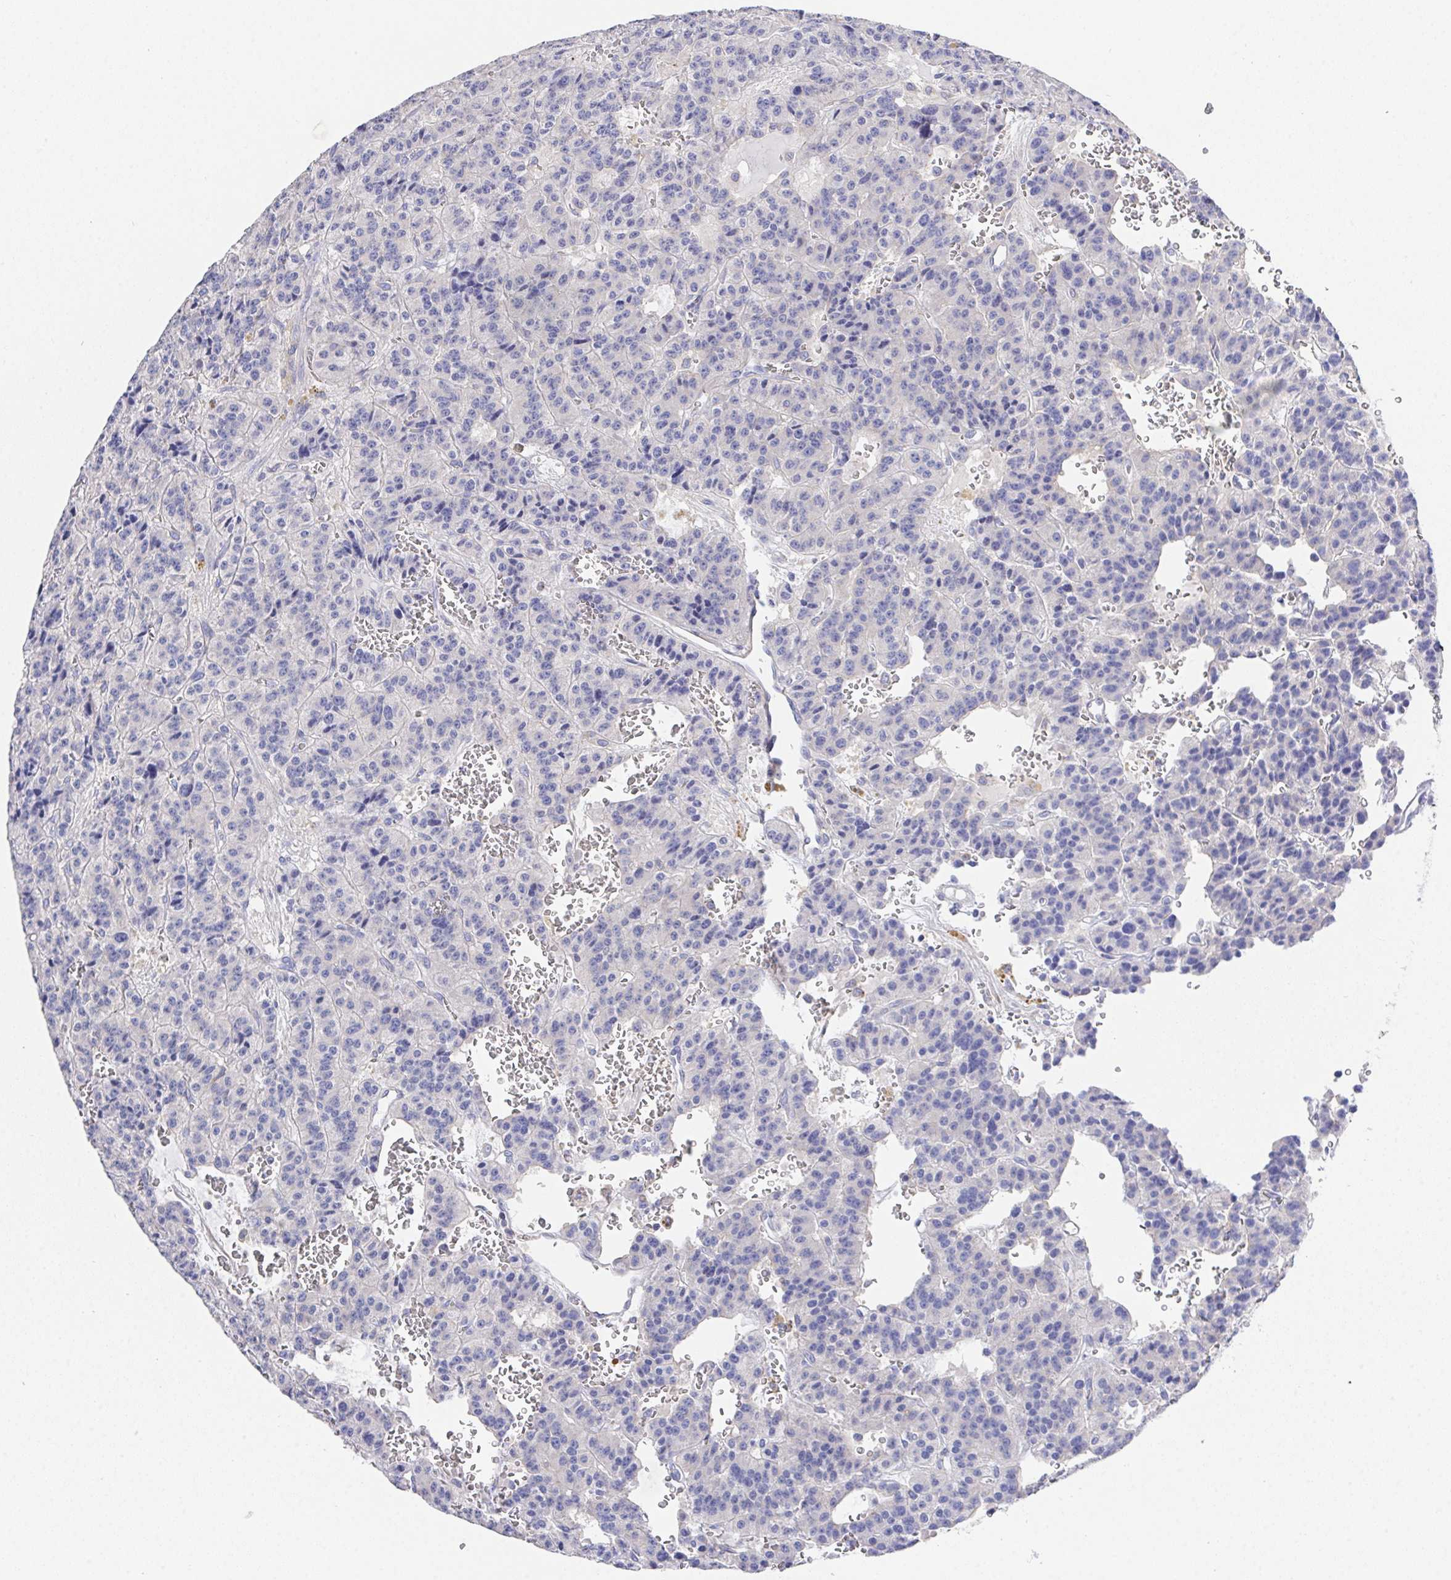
{"staining": {"intensity": "negative", "quantity": "none", "location": "none"}, "tissue": "carcinoid", "cell_type": "Tumor cells", "image_type": "cancer", "snomed": [{"axis": "morphology", "description": "Carcinoid, malignant, NOS"}, {"axis": "topography", "description": "Lung"}], "caption": "DAB (3,3'-diaminobenzidine) immunohistochemical staining of malignant carcinoid reveals no significant expression in tumor cells. (DAB immunohistochemistry (IHC), high magnification).", "gene": "PRG3", "patient": {"sex": "female", "age": 71}}